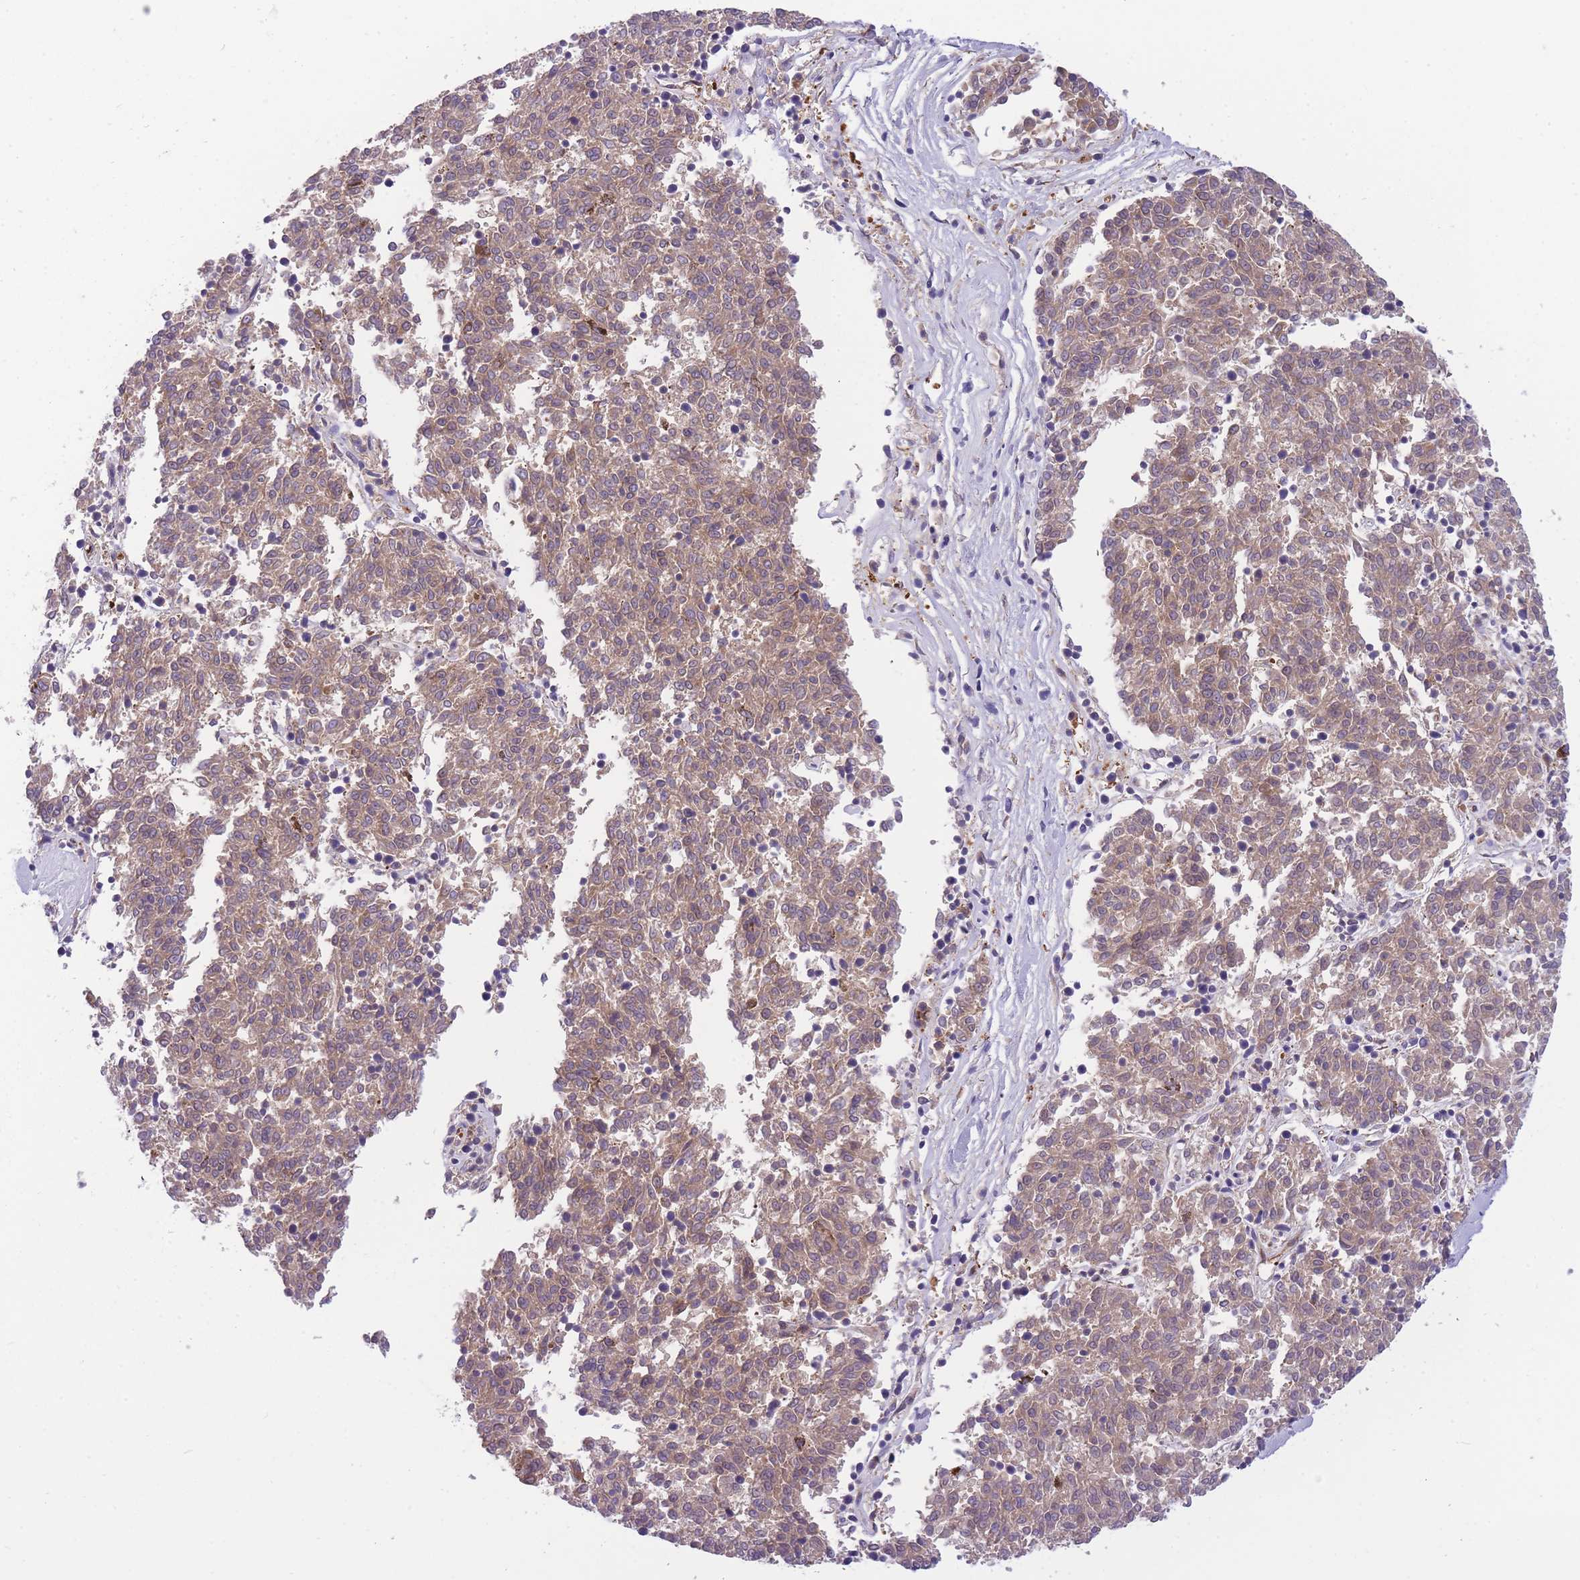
{"staining": {"intensity": "moderate", "quantity": ">75%", "location": "cytoplasmic/membranous"}, "tissue": "melanoma", "cell_type": "Tumor cells", "image_type": "cancer", "snomed": [{"axis": "morphology", "description": "Malignant melanoma, NOS"}, {"axis": "topography", "description": "Skin"}], "caption": "Human malignant melanoma stained with a brown dye shows moderate cytoplasmic/membranous positive expression in about >75% of tumor cells.", "gene": "CRYGN", "patient": {"sex": "female", "age": 72}}